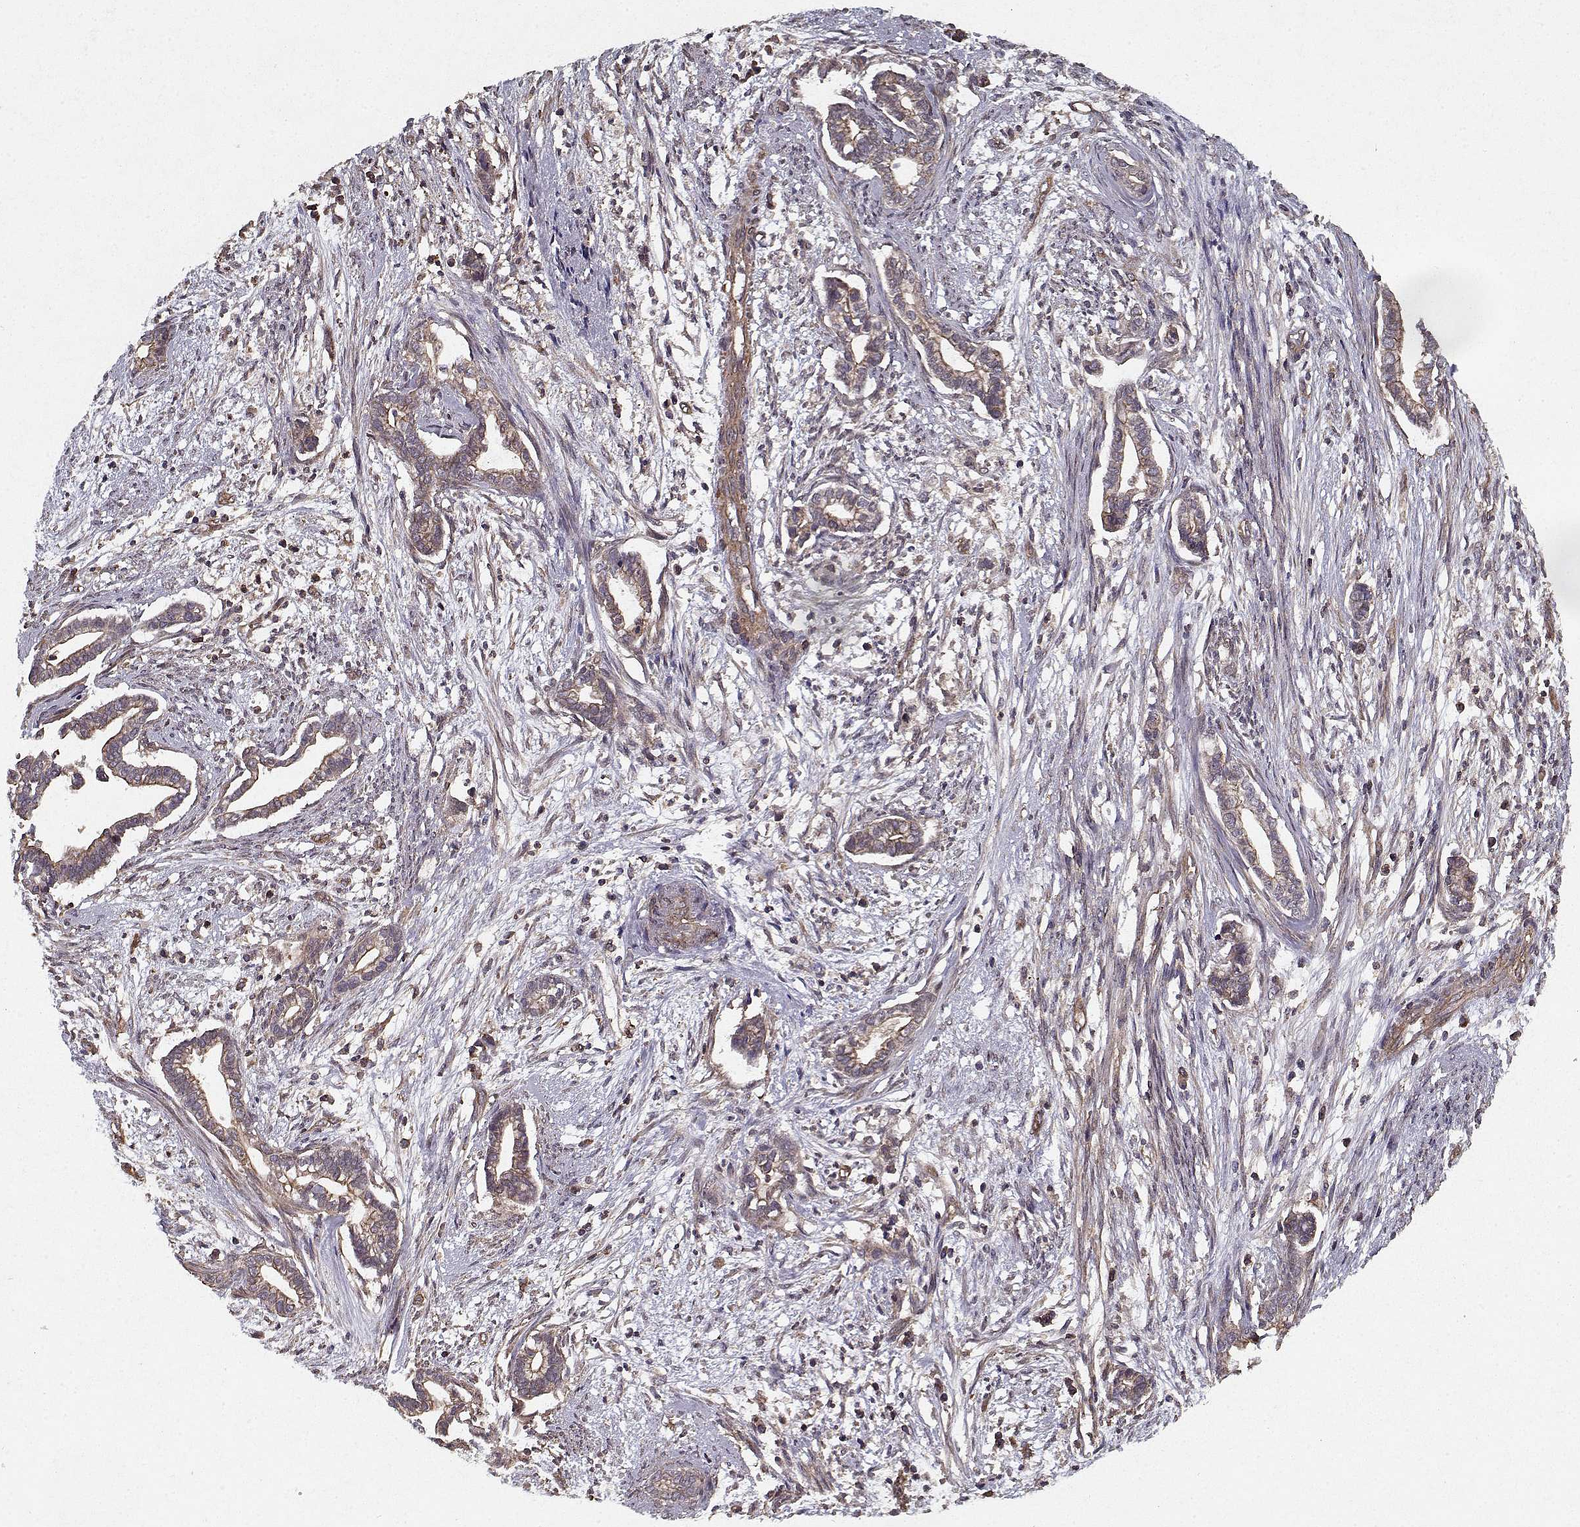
{"staining": {"intensity": "moderate", "quantity": ">75%", "location": "cytoplasmic/membranous"}, "tissue": "cervical cancer", "cell_type": "Tumor cells", "image_type": "cancer", "snomed": [{"axis": "morphology", "description": "Adenocarcinoma, NOS"}, {"axis": "topography", "description": "Cervix"}], "caption": "Tumor cells exhibit medium levels of moderate cytoplasmic/membranous positivity in approximately >75% of cells in human cervical adenocarcinoma.", "gene": "PPP1R12A", "patient": {"sex": "female", "age": 62}}